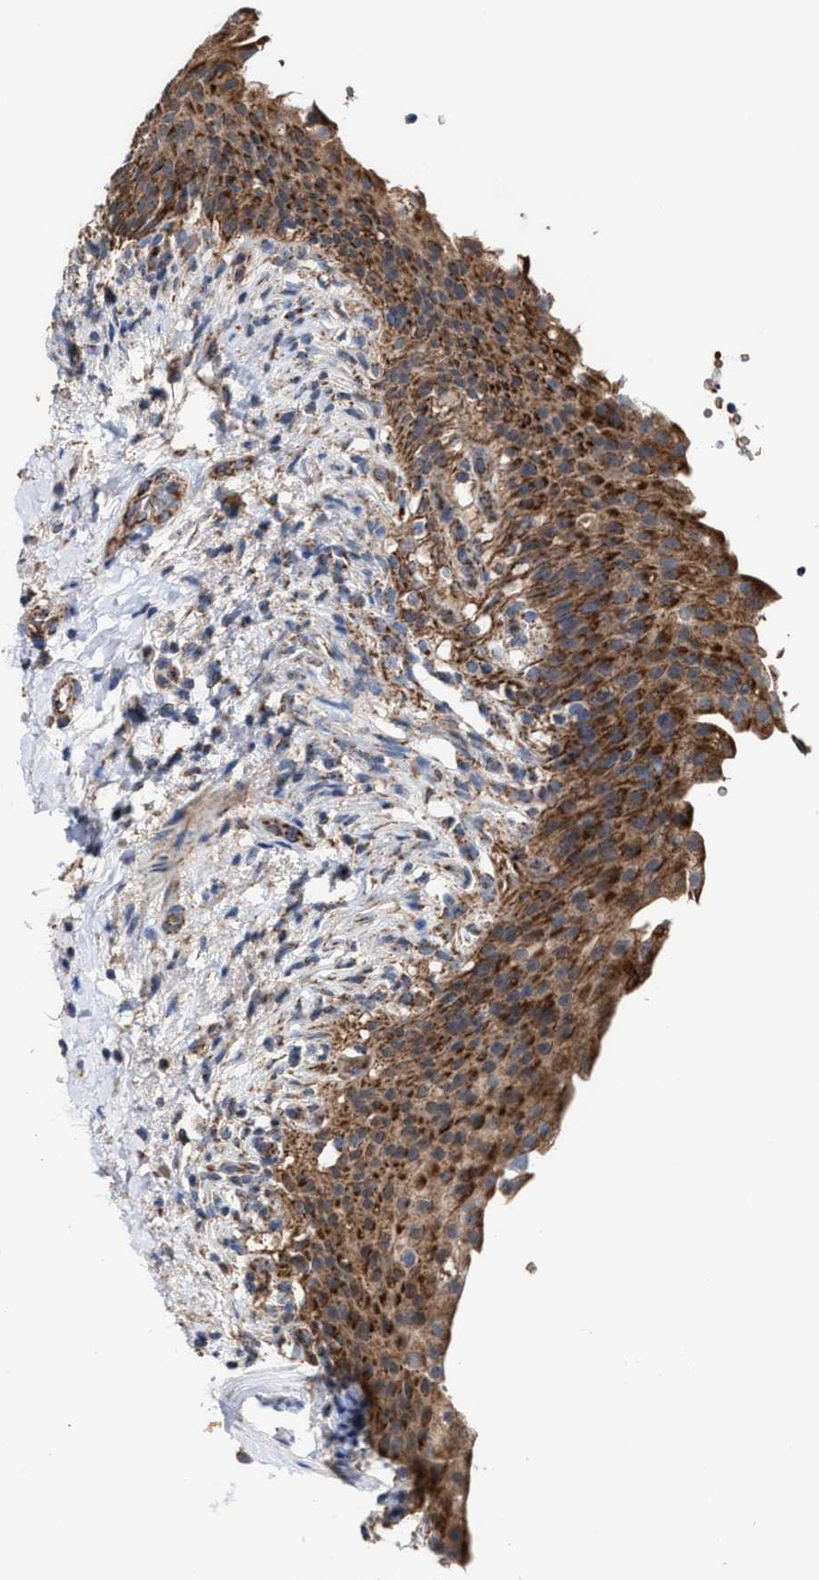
{"staining": {"intensity": "strong", "quantity": ">75%", "location": "cytoplasmic/membranous"}, "tissue": "urinary bladder", "cell_type": "Urothelial cells", "image_type": "normal", "snomed": [{"axis": "morphology", "description": "Normal tissue, NOS"}, {"axis": "topography", "description": "Urinary bladder"}], "caption": "Brown immunohistochemical staining in normal human urinary bladder reveals strong cytoplasmic/membranous positivity in approximately >75% of urothelial cells.", "gene": "MECR", "patient": {"sex": "female", "age": 60}}